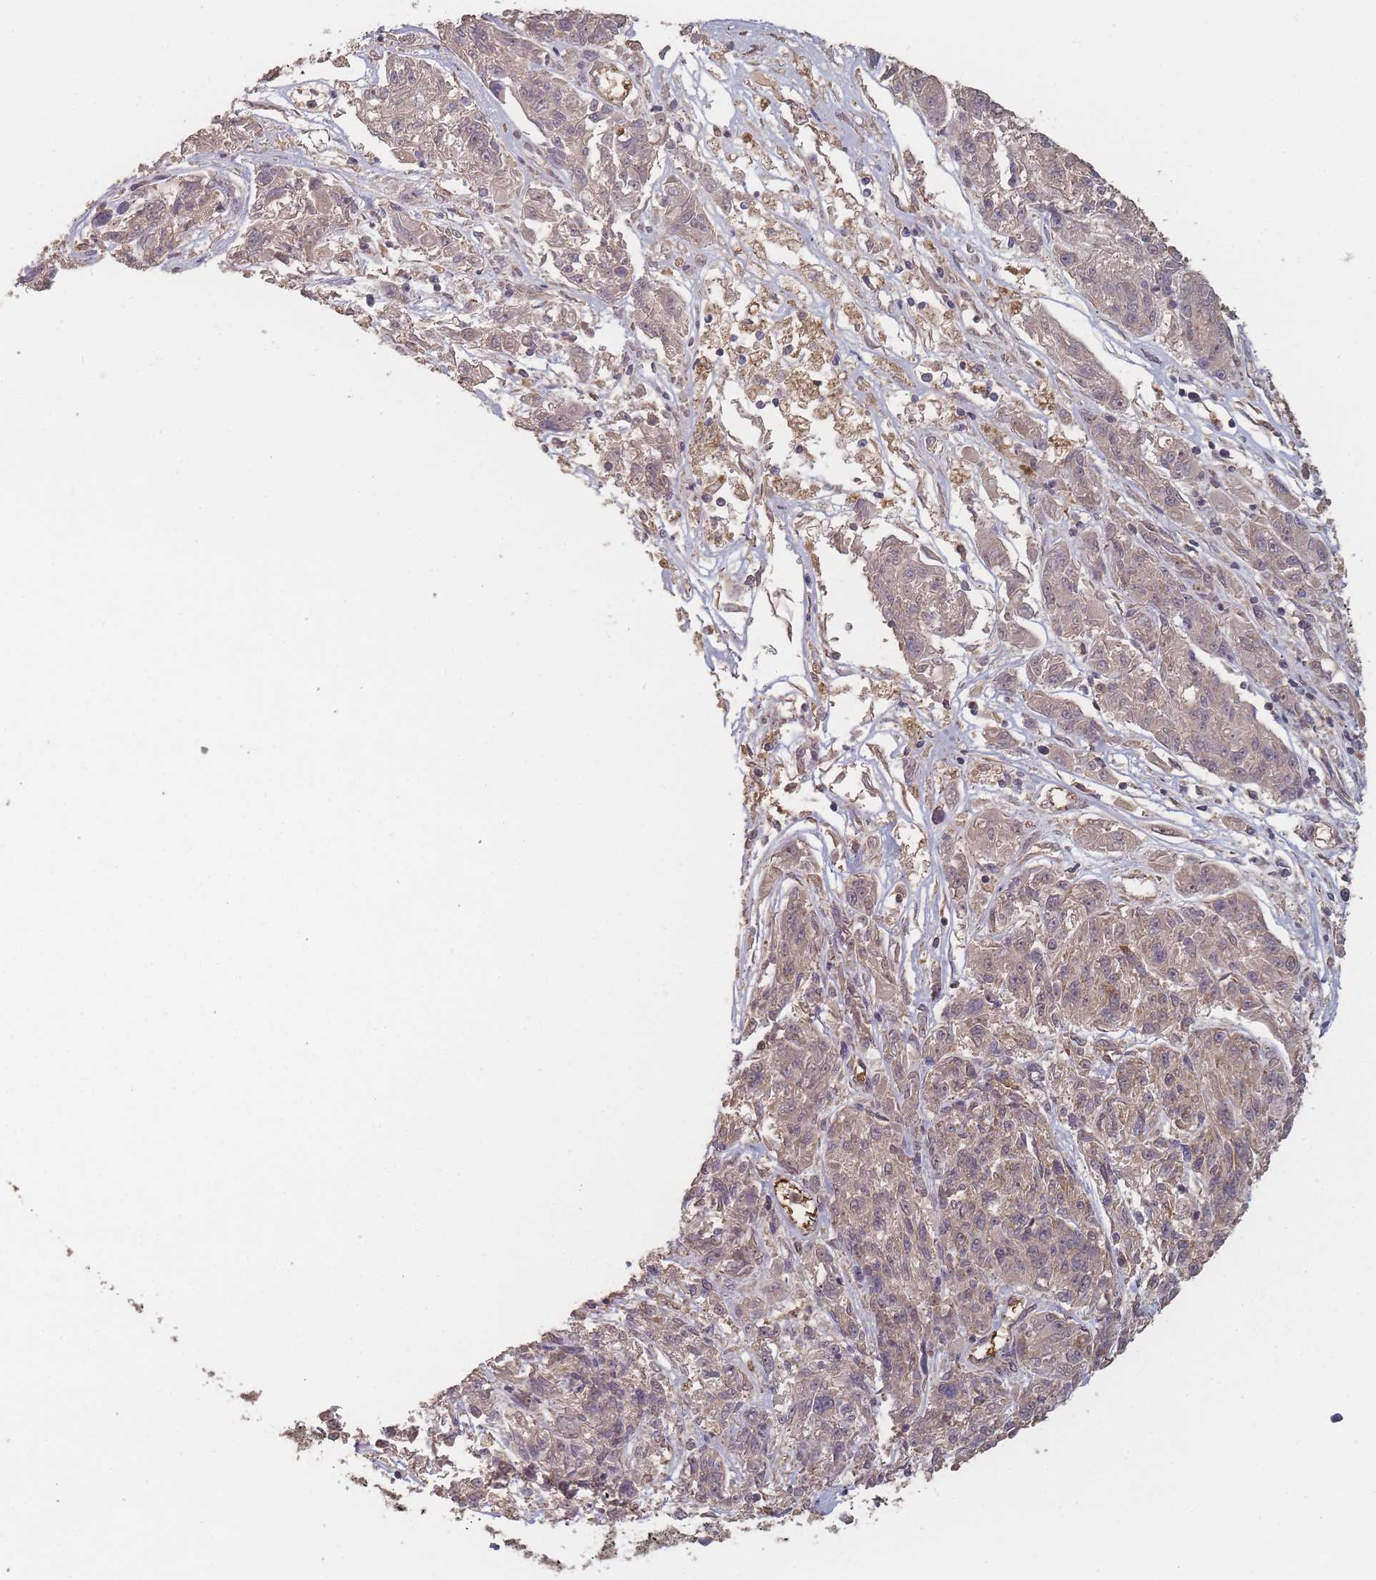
{"staining": {"intensity": "weak", "quantity": "25%-75%", "location": "cytoplasmic/membranous"}, "tissue": "melanoma", "cell_type": "Tumor cells", "image_type": "cancer", "snomed": [{"axis": "morphology", "description": "Malignant melanoma, NOS"}, {"axis": "topography", "description": "Skin"}], "caption": "Immunohistochemical staining of malignant melanoma shows low levels of weak cytoplasmic/membranous protein expression in approximately 25%-75% of tumor cells. Using DAB (3,3'-diaminobenzidine) (brown) and hematoxylin (blue) stains, captured at high magnification using brightfield microscopy.", "gene": "LYRM7", "patient": {"sex": "male", "age": 53}}